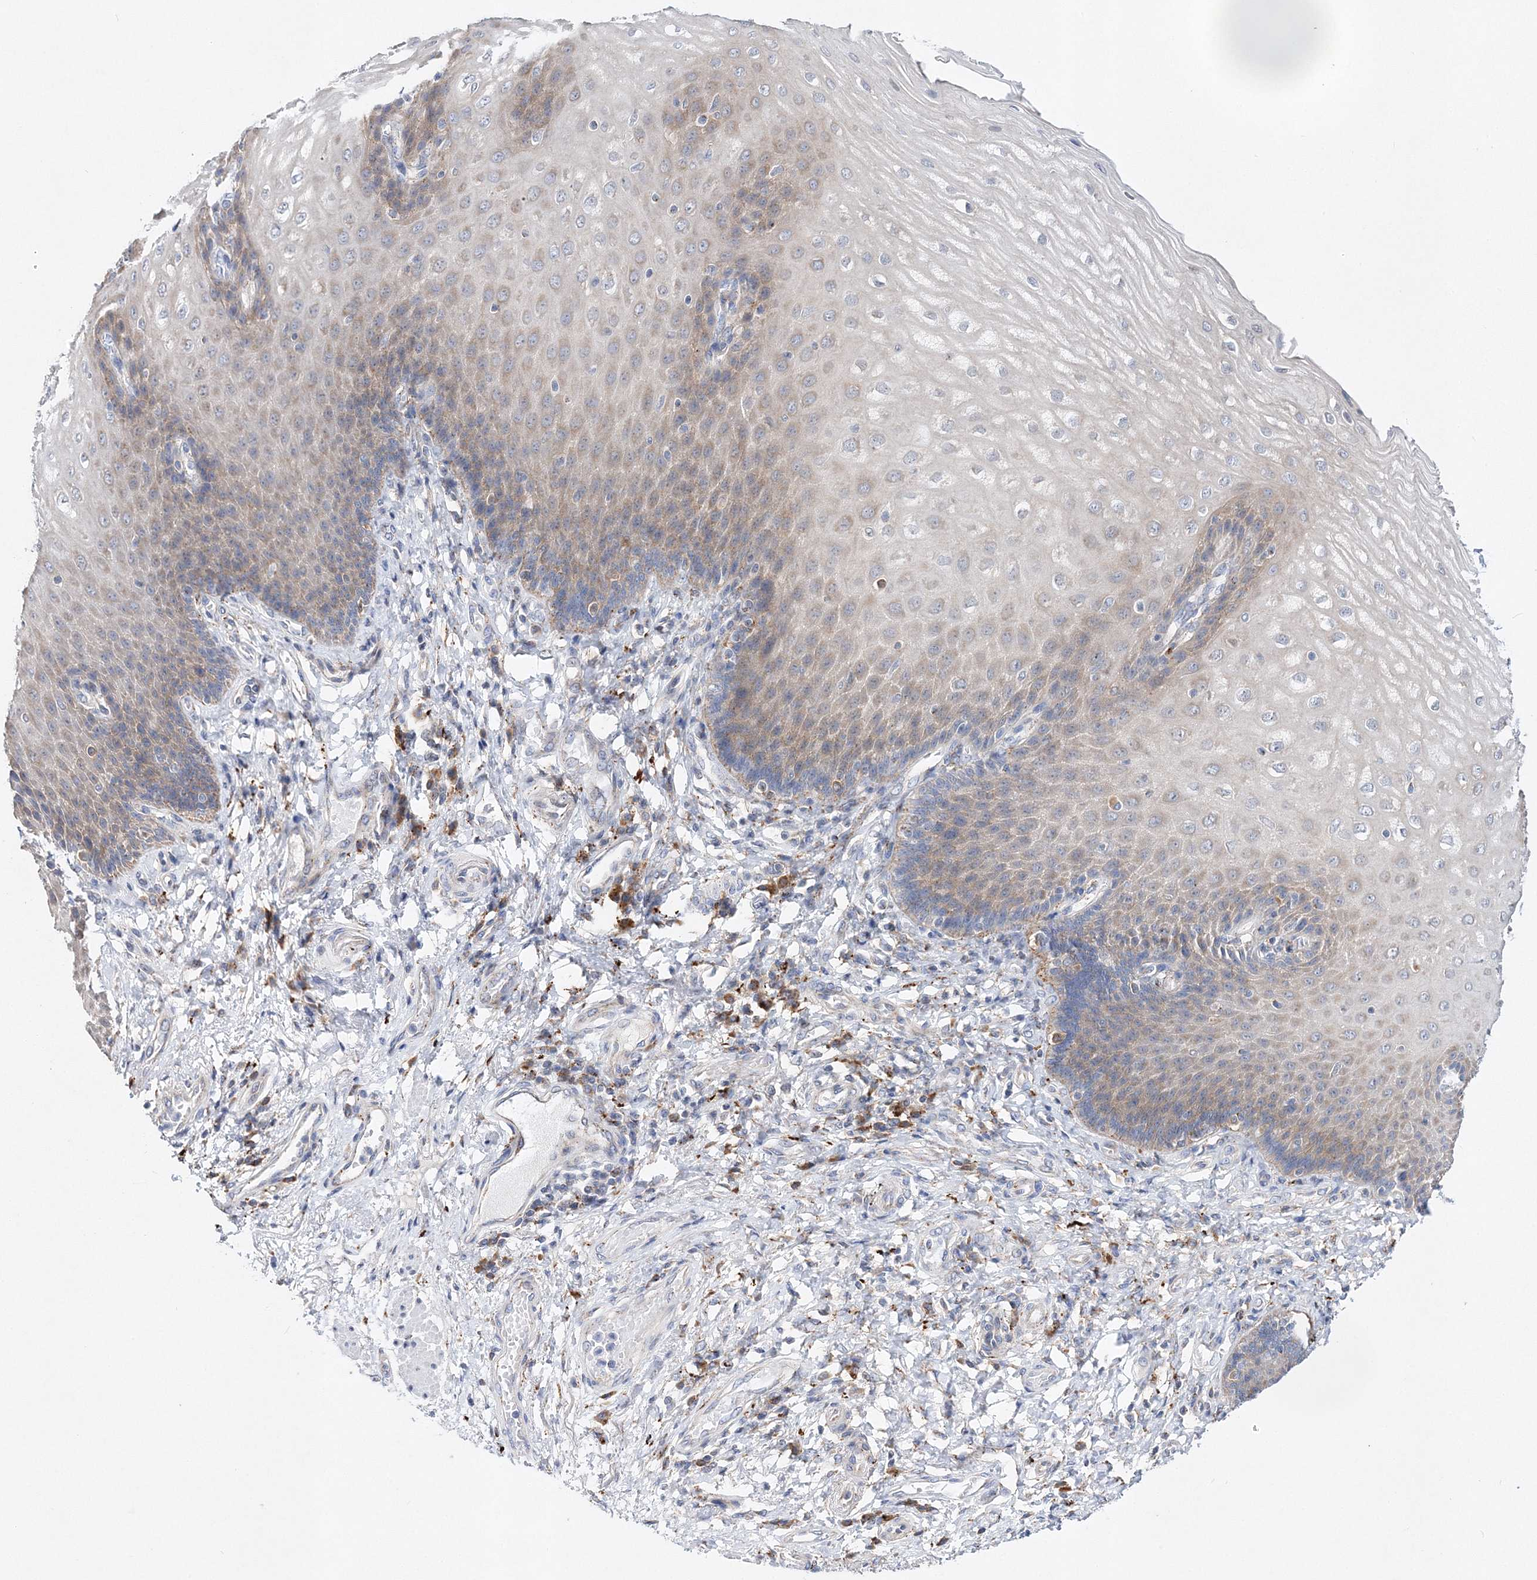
{"staining": {"intensity": "moderate", "quantity": "25%-75%", "location": "cytoplasmic/membranous"}, "tissue": "esophagus", "cell_type": "Squamous epithelial cells", "image_type": "normal", "snomed": [{"axis": "morphology", "description": "Normal tissue, NOS"}, {"axis": "topography", "description": "Esophagus"}], "caption": "Esophagus stained with a brown dye shows moderate cytoplasmic/membranous positive positivity in about 25%-75% of squamous epithelial cells.", "gene": "C3orf38", "patient": {"sex": "male", "age": 54}}